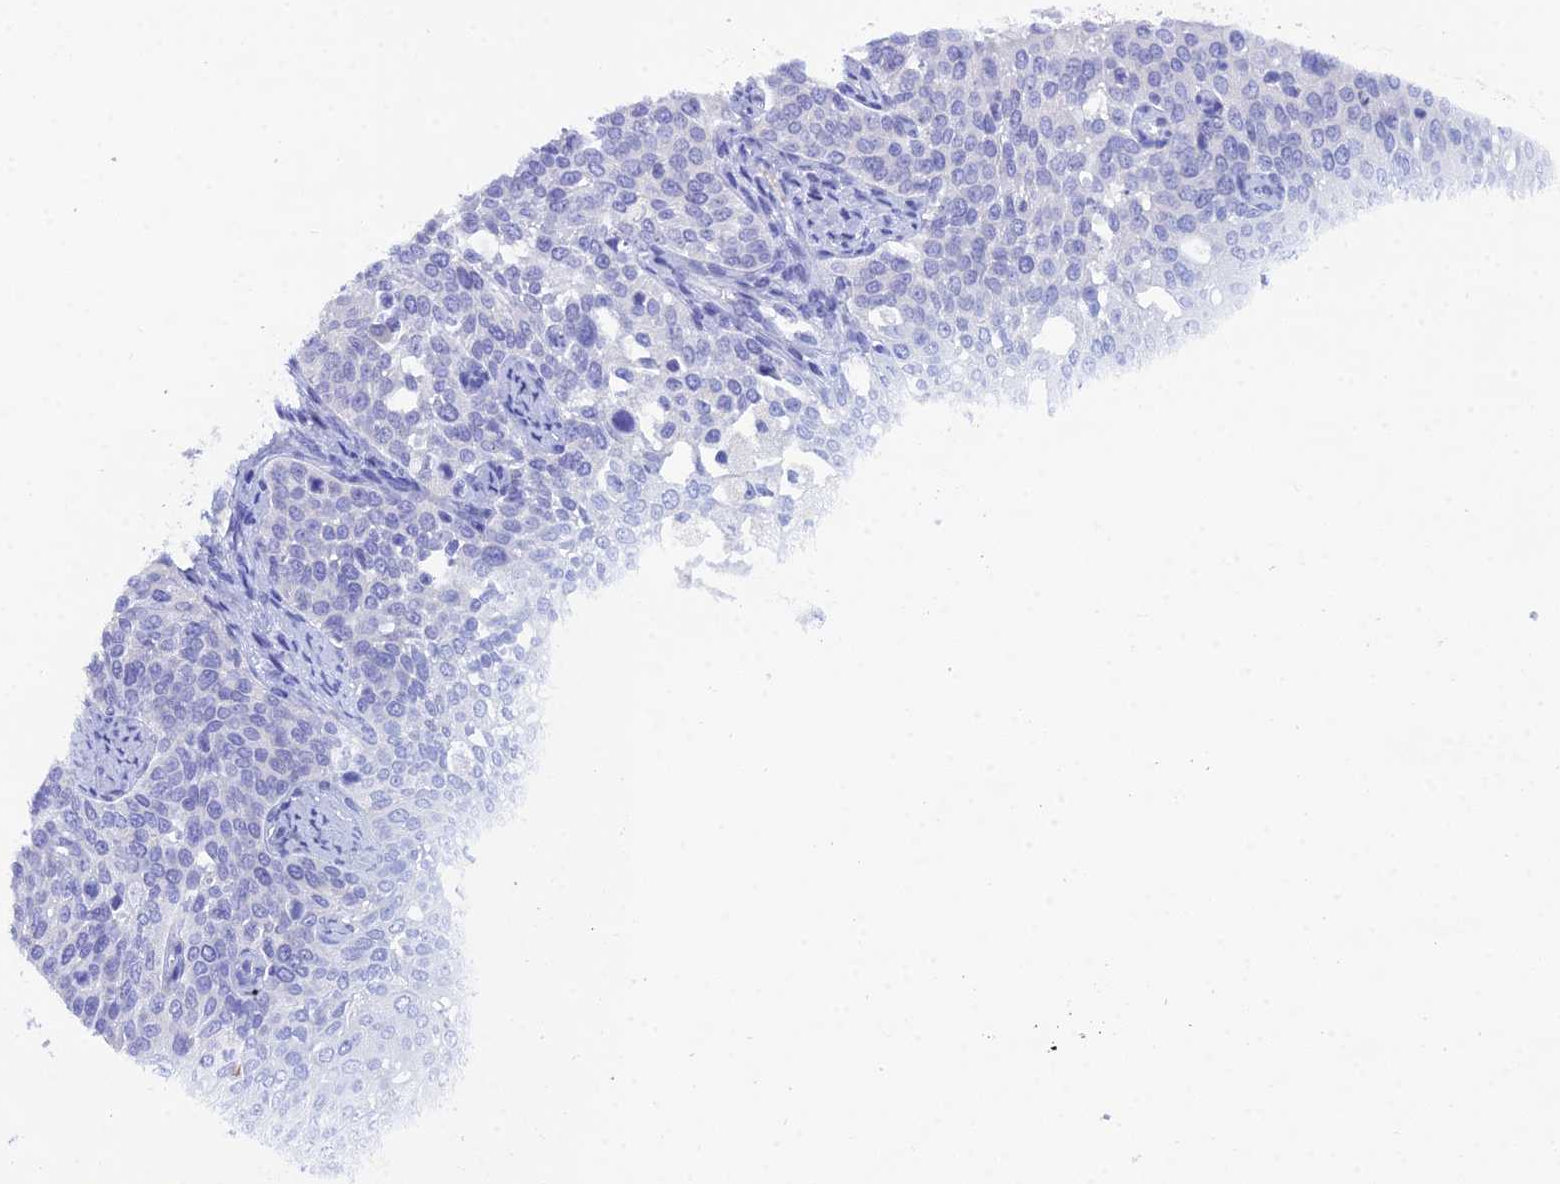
{"staining": {"intensity": "negative", "quantity": "none", "location": "none"}, "tissue": "cervical cancer", "cell_type": "Tumor cells", "image_type": "cancer", "snomed": [{"axis": "morphology", "description": "Squamous cell carcinoma, NOS"}, {"axis": "topography", "description": "Cervix"}], "caption": "DAB immunohistochemical staining of human cervical squamous cell carcinoma reveals no significant staining in tumor cells.", "gene": "REG1A", "patient": {"sex": "female", "age": 44}}